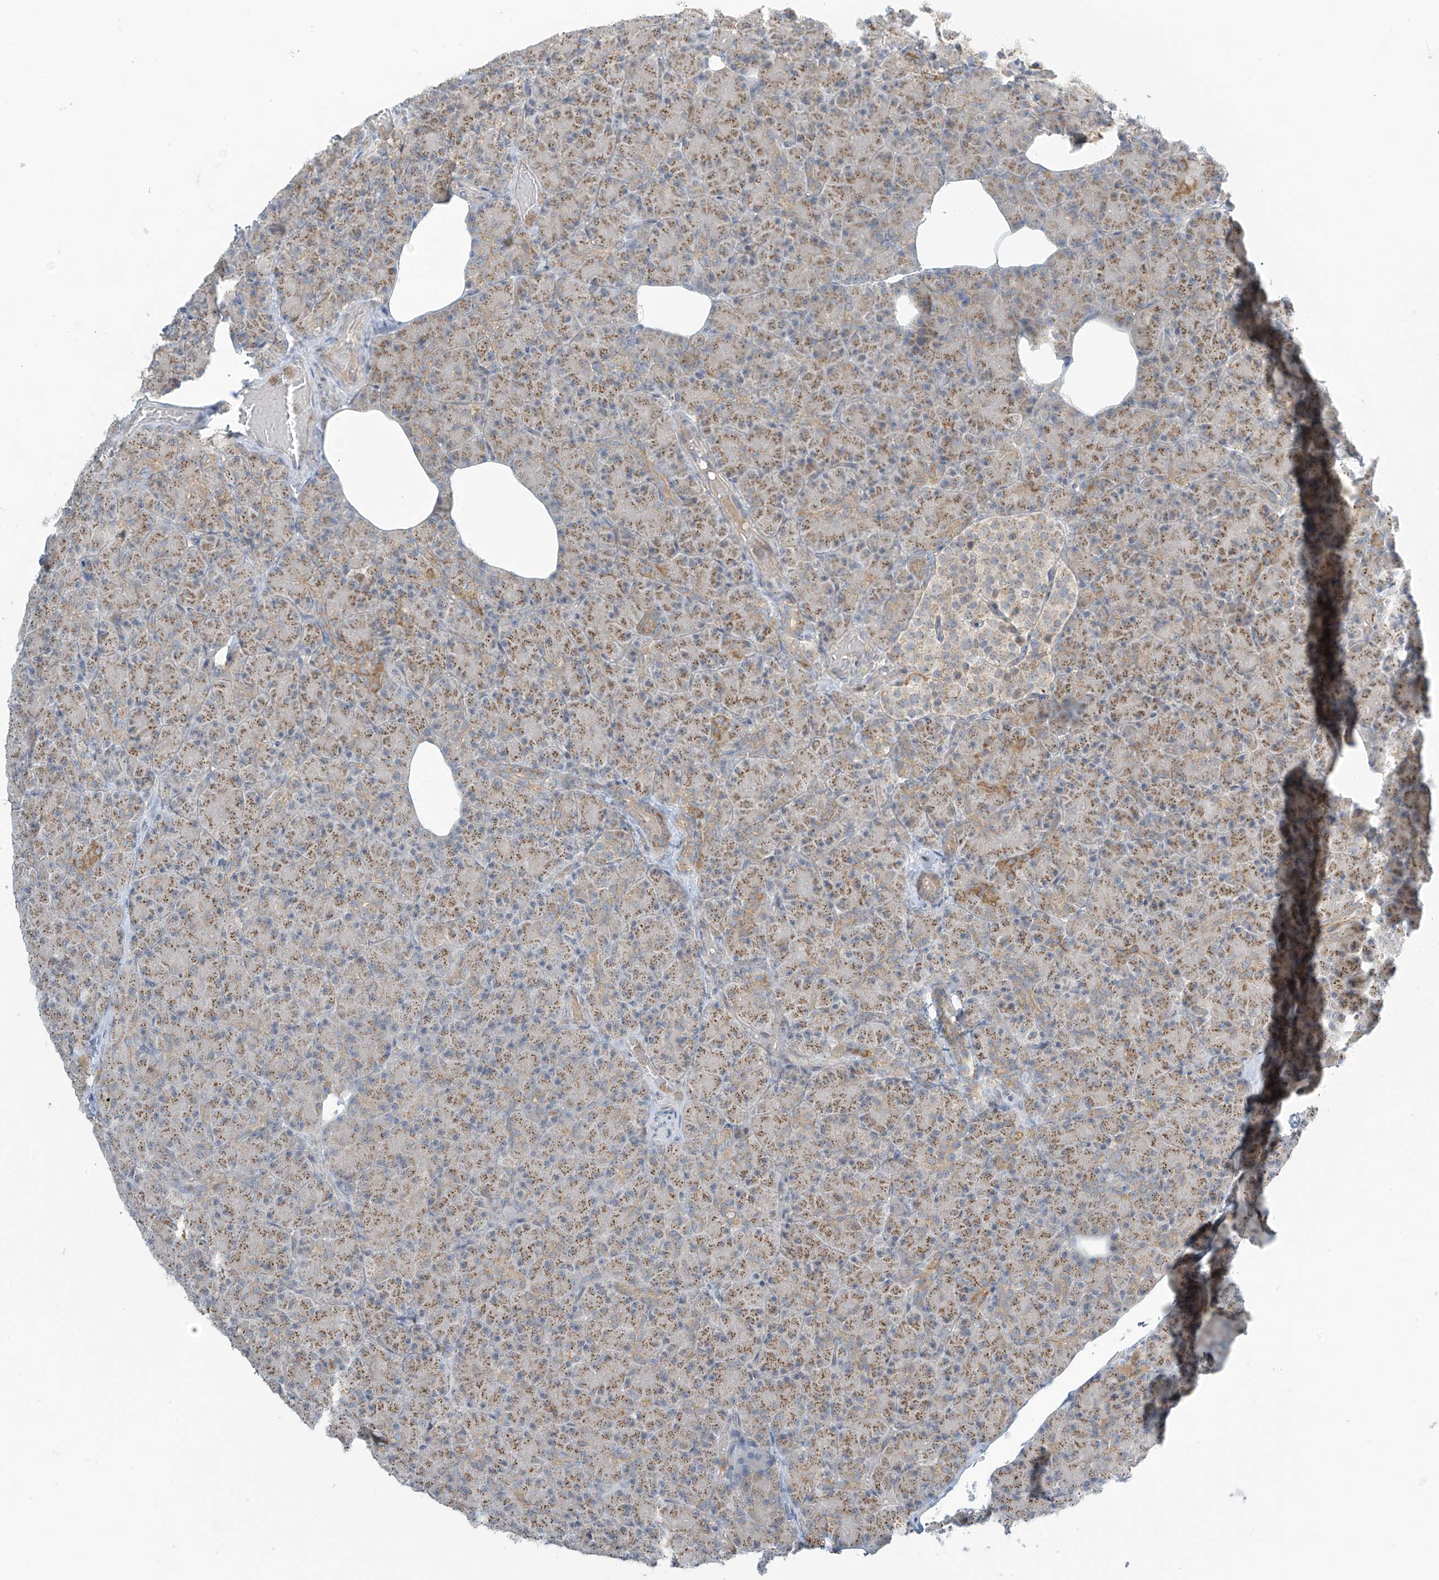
{"staining": {"intensity": "moderate", "quantity": ">75%", "location": "cytoplasmic/membranous"}, "tissue": "pancreas", "cell_type": "Exocrine glandular cells", "image_type": "normal", "snomed": [{"axis": "morphology", "description": "Normal tissue, NOS"}, {"axis": "topography", "description": "Pancreas"}], "caption": "A medium amount of moderate cytoplasmic/membranous staining is present in about >75% of exocrine glandular cells in benign pancreas.", "gene": "PARVG", "patient": {"sex": "female", "age": 43}}